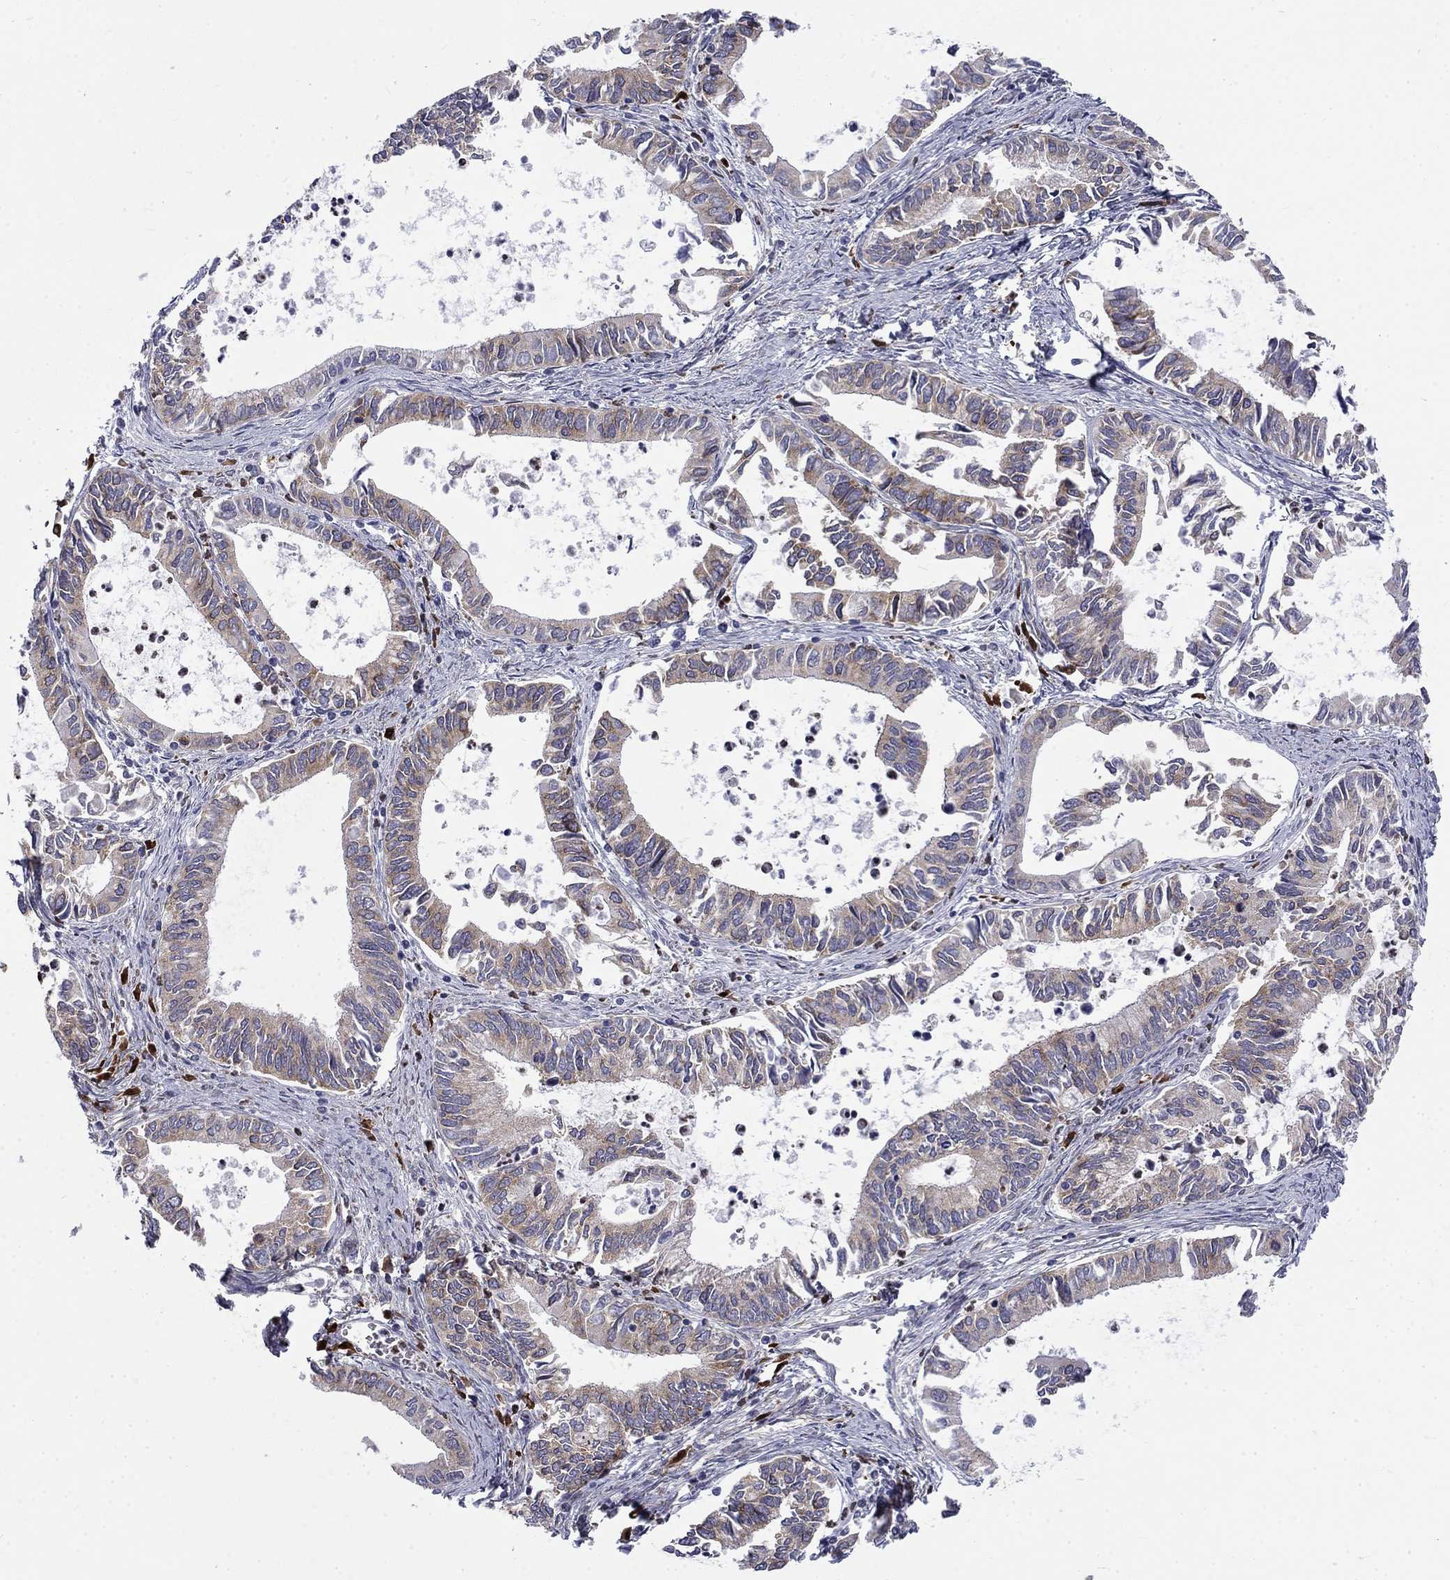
{"staining": {"intensity": "weak", "quantity": ">75%", "location": "cytoplasmic/membranous"}, "tissue": "cervical cancer", "cell_type": "Tumor cells", "image_type": "cancer", "snomed": [{"axis": "morphology", "description": "Adenocarcinoma, NOS"}, {"axis": "topography", "description": "Cervix"}], "caption": "A high-resolution image shows IHC staining of adenocarcinoma (cervical), which displays weak cytoplasmic/membranous expression in approximately >75% of tumor cells. (IHC, brightfield microscopy, high magnification).", "gene": "PABPC4", "patient": {"sex": "female", "age": 42}}